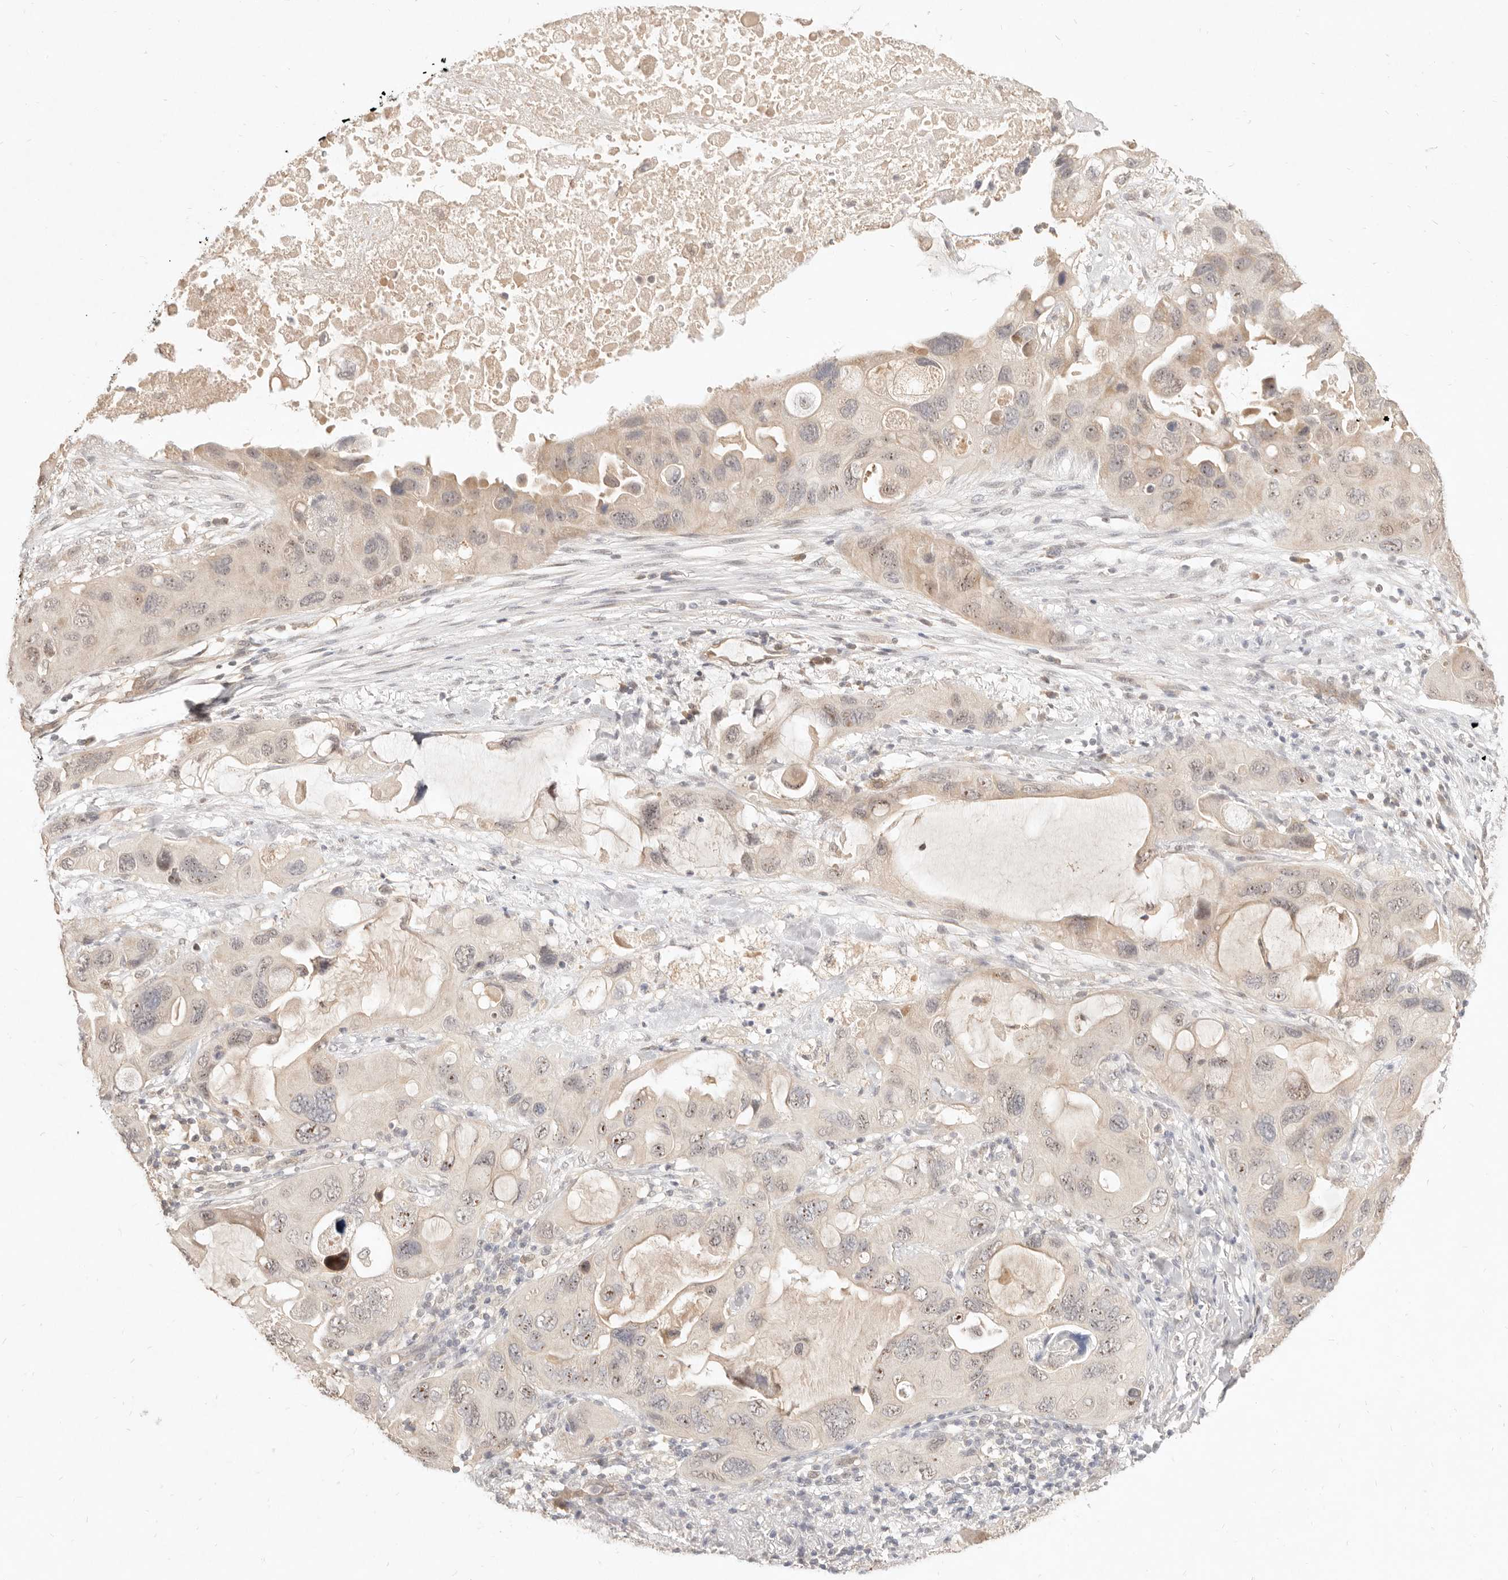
{"staining": {"intensity": "moderate", "quantity": ">75%", "location": "nuclear"}, "tissue": "lung cancer", "cell_type": "Tumor cells", "image_type": "cancer", "snomed": [{"axis": "morphology", "description": "Squamous cell carcinoma, NOS"}, {"axis": "topography", "description": "Lung"}], "caption": "Tumor cells display moderate nuclear positivity in about >75% of cells in lung cancer (squamous cell carcinoma). The staining is performed using DAB (3,3'-diaminobenzidine) brown chromogen to label protein expression. The nuclei are counter-stained blue using hematoxylin.", "gene": "MEP1A", "patient": {"sex": "female", "age": 73}}